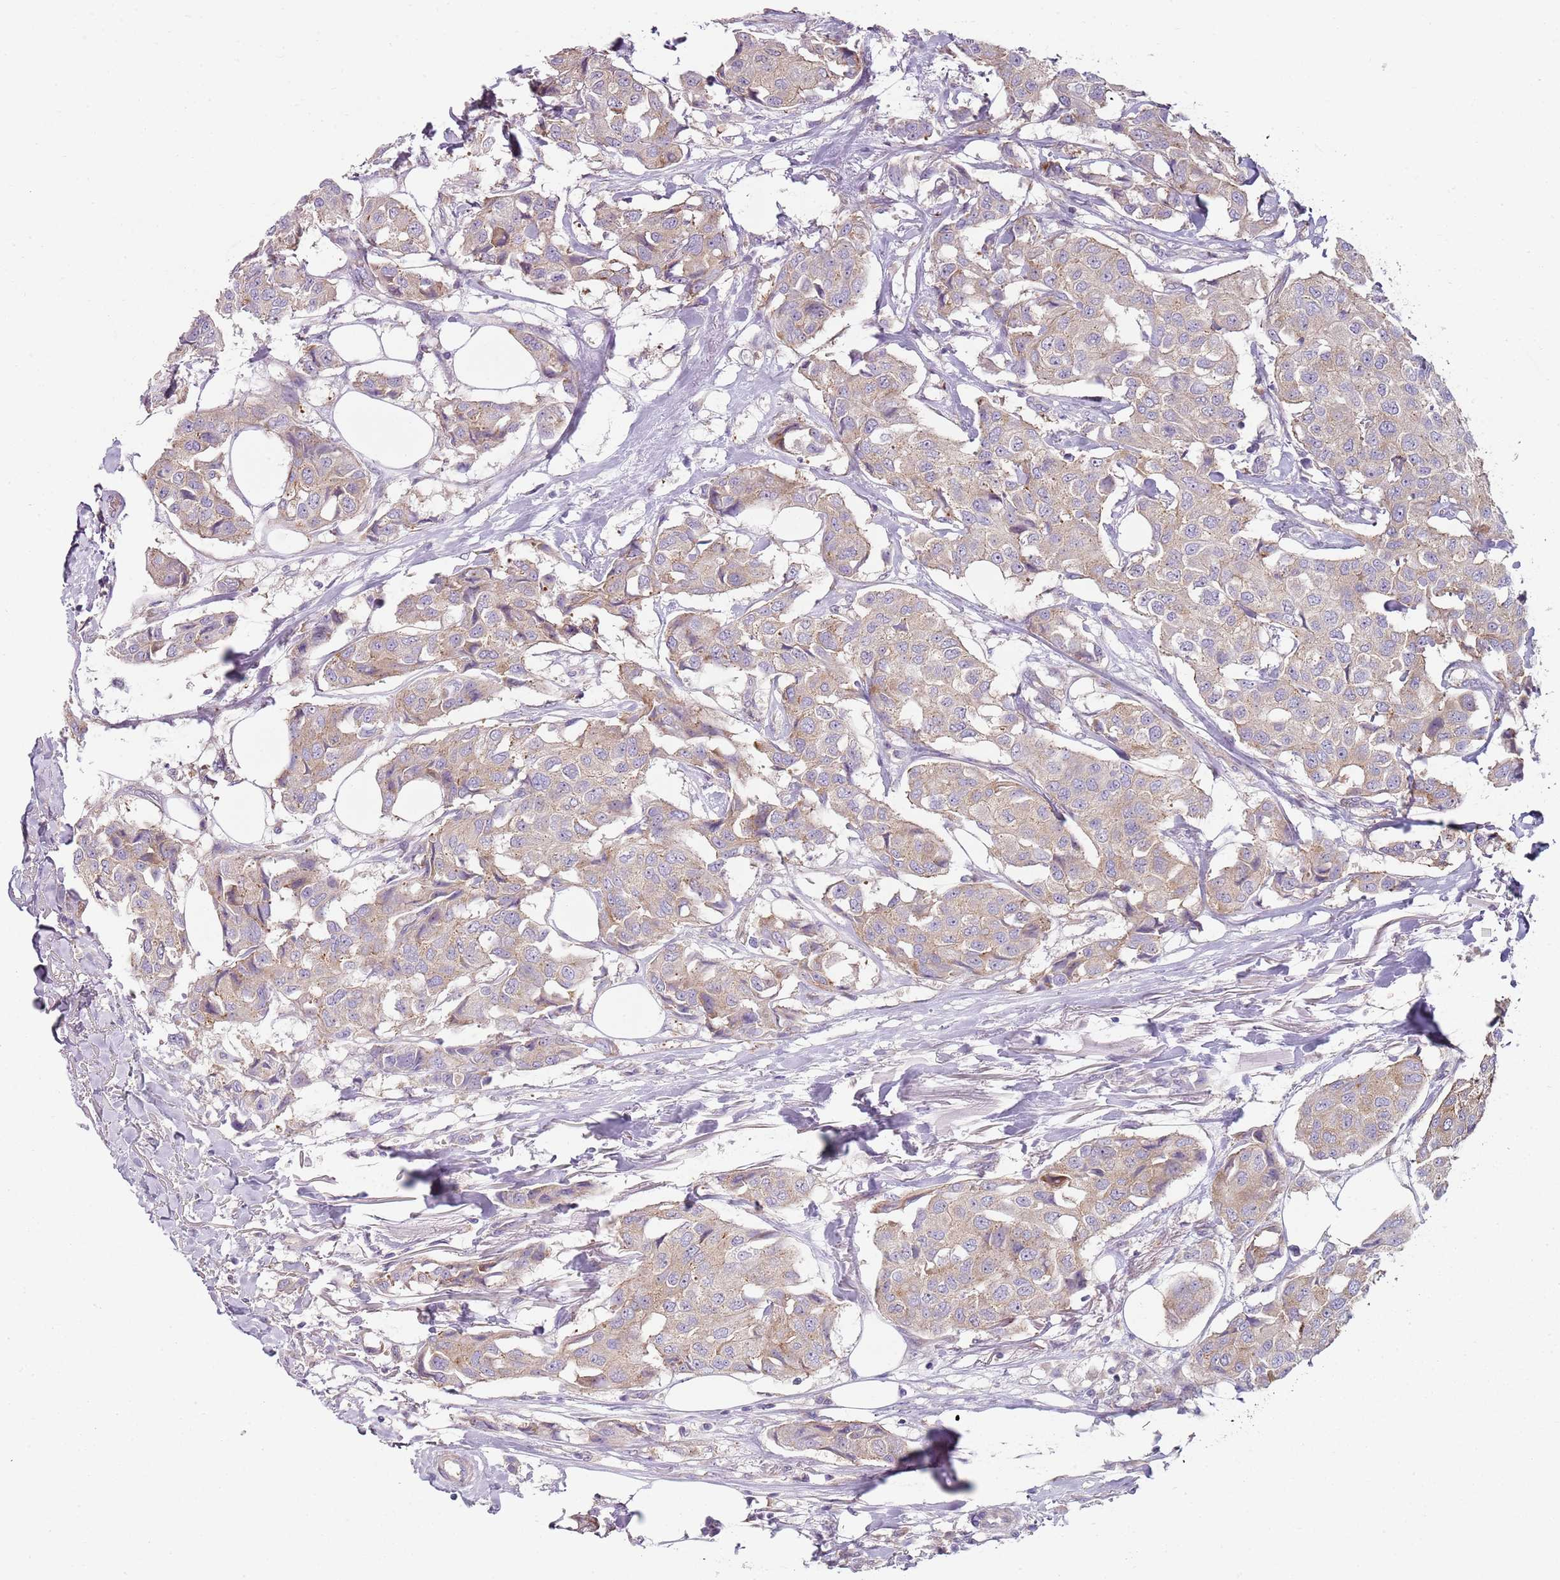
{"staining": {"intensity": "weak", "quantity": ">75%", "location": "cytoplasmic/membranous"}, "tissue": "breast cancer", "cell_type": "Tumor cells", "image_type": "cancer", "snomed": [{"axis": "morphology", "description": "Duct carcinoma"}, {"axis": "topography", "description": "Breast"}], "caption": "Immunohistochemistry (DAB (3,3'-diaminobenzidine)) staining of human breast cancer (intraductal carcinoma) reveals weak cytoplasmic/membranous protein positivity in approximately >75% of tumor cells.", "gene": "SLC26A6", "patient": {"sex": "female", "age": 80}}